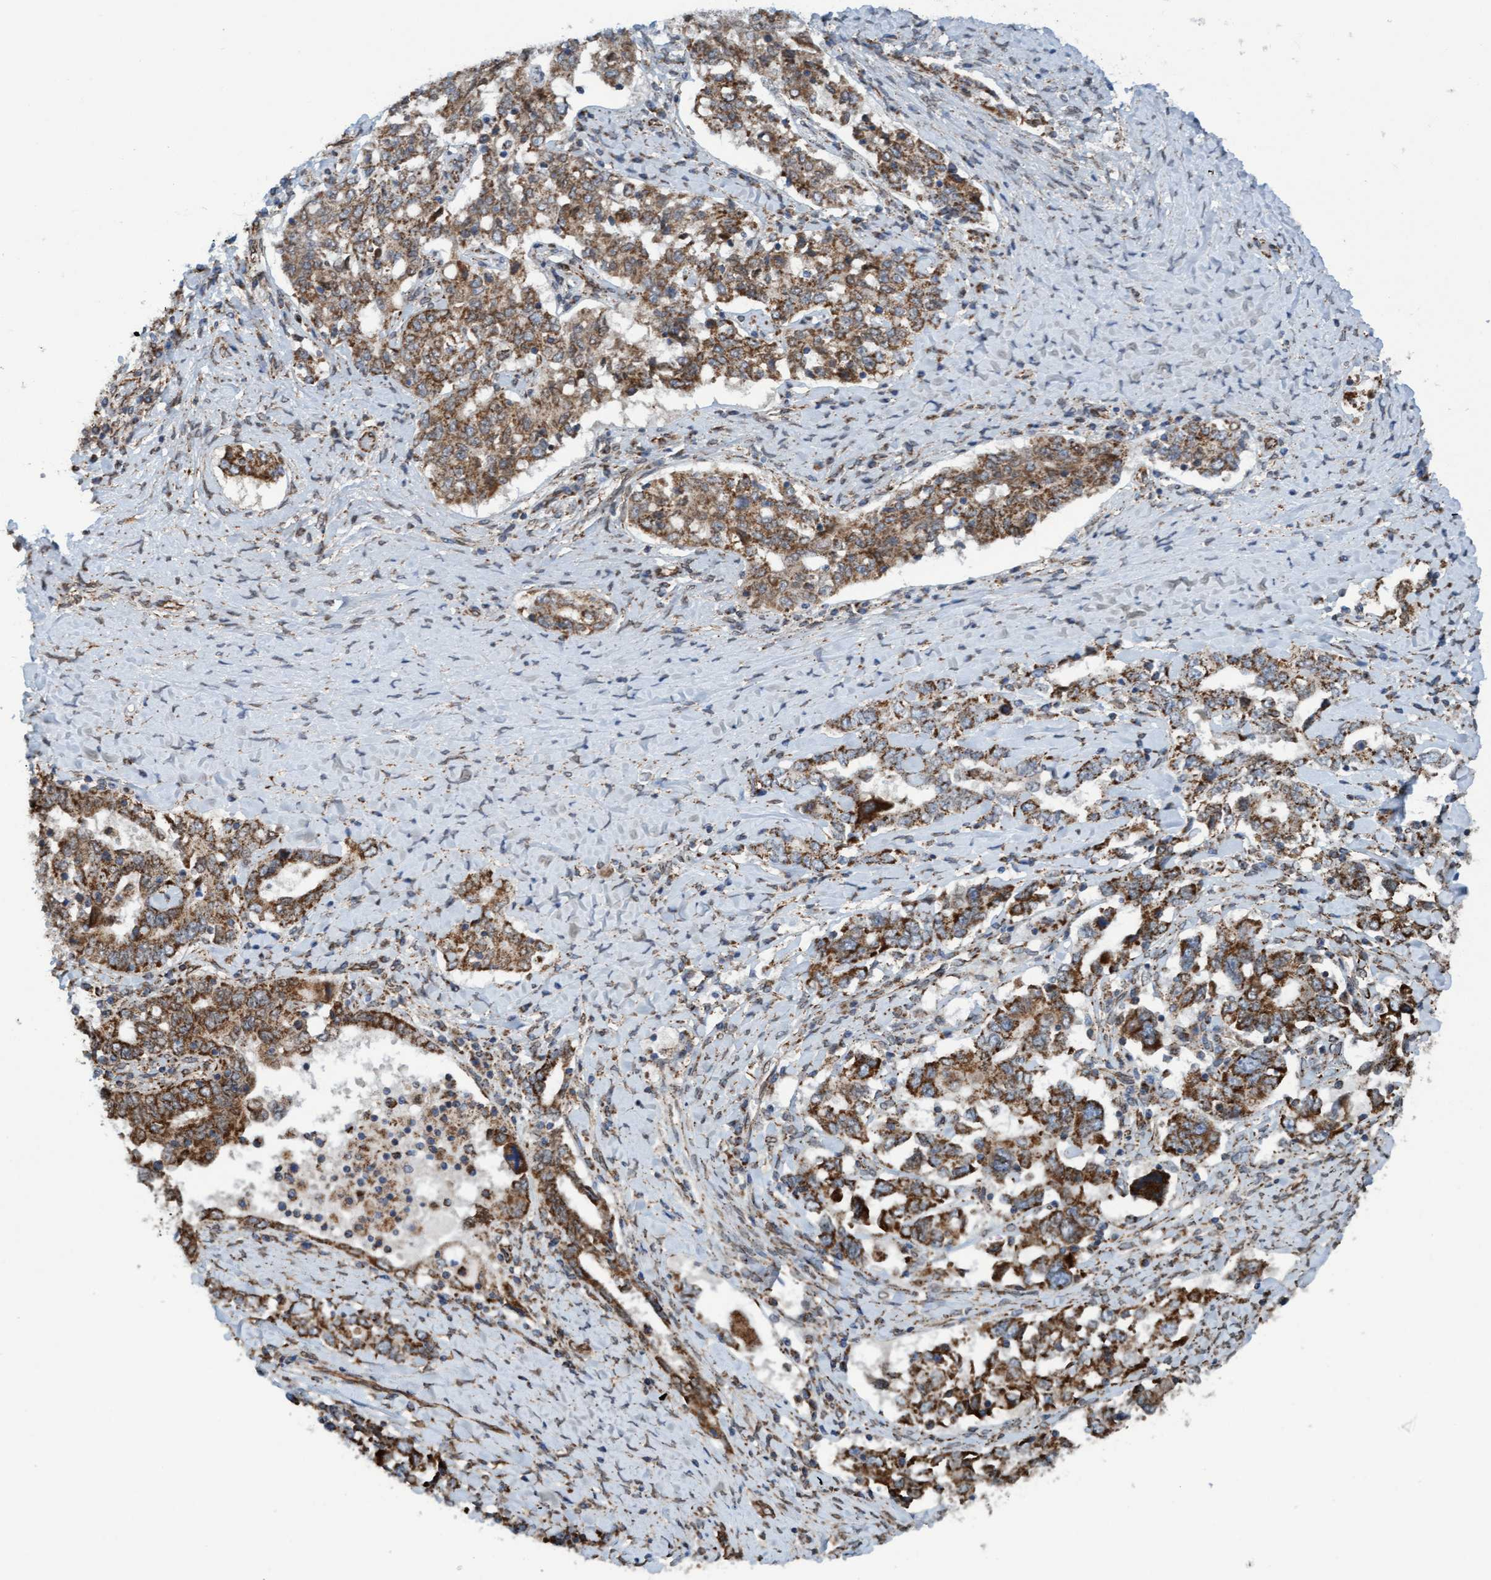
{"staining": {"intensity": "moderate", "quantity": ">75%", "location": "cytoplasmic/membranous"}, "tissue": "ovarian cancer", "cell_type": "Tumor cells", "image_type": "cancer", "snomed": [{"axis": "morphology", "description": "Carcinoma, endometroid"}, {"axis": "topography", "description": "Ovary"}], "caption": "Approximately >75% of tumor cells in human ovarian cancer display moderate cytoplasmic/membranous protein expression as visualized by brown immunohistochemical staining.", "gene": "MRPS23", "patient": {"sex": "female", "age": 62}}